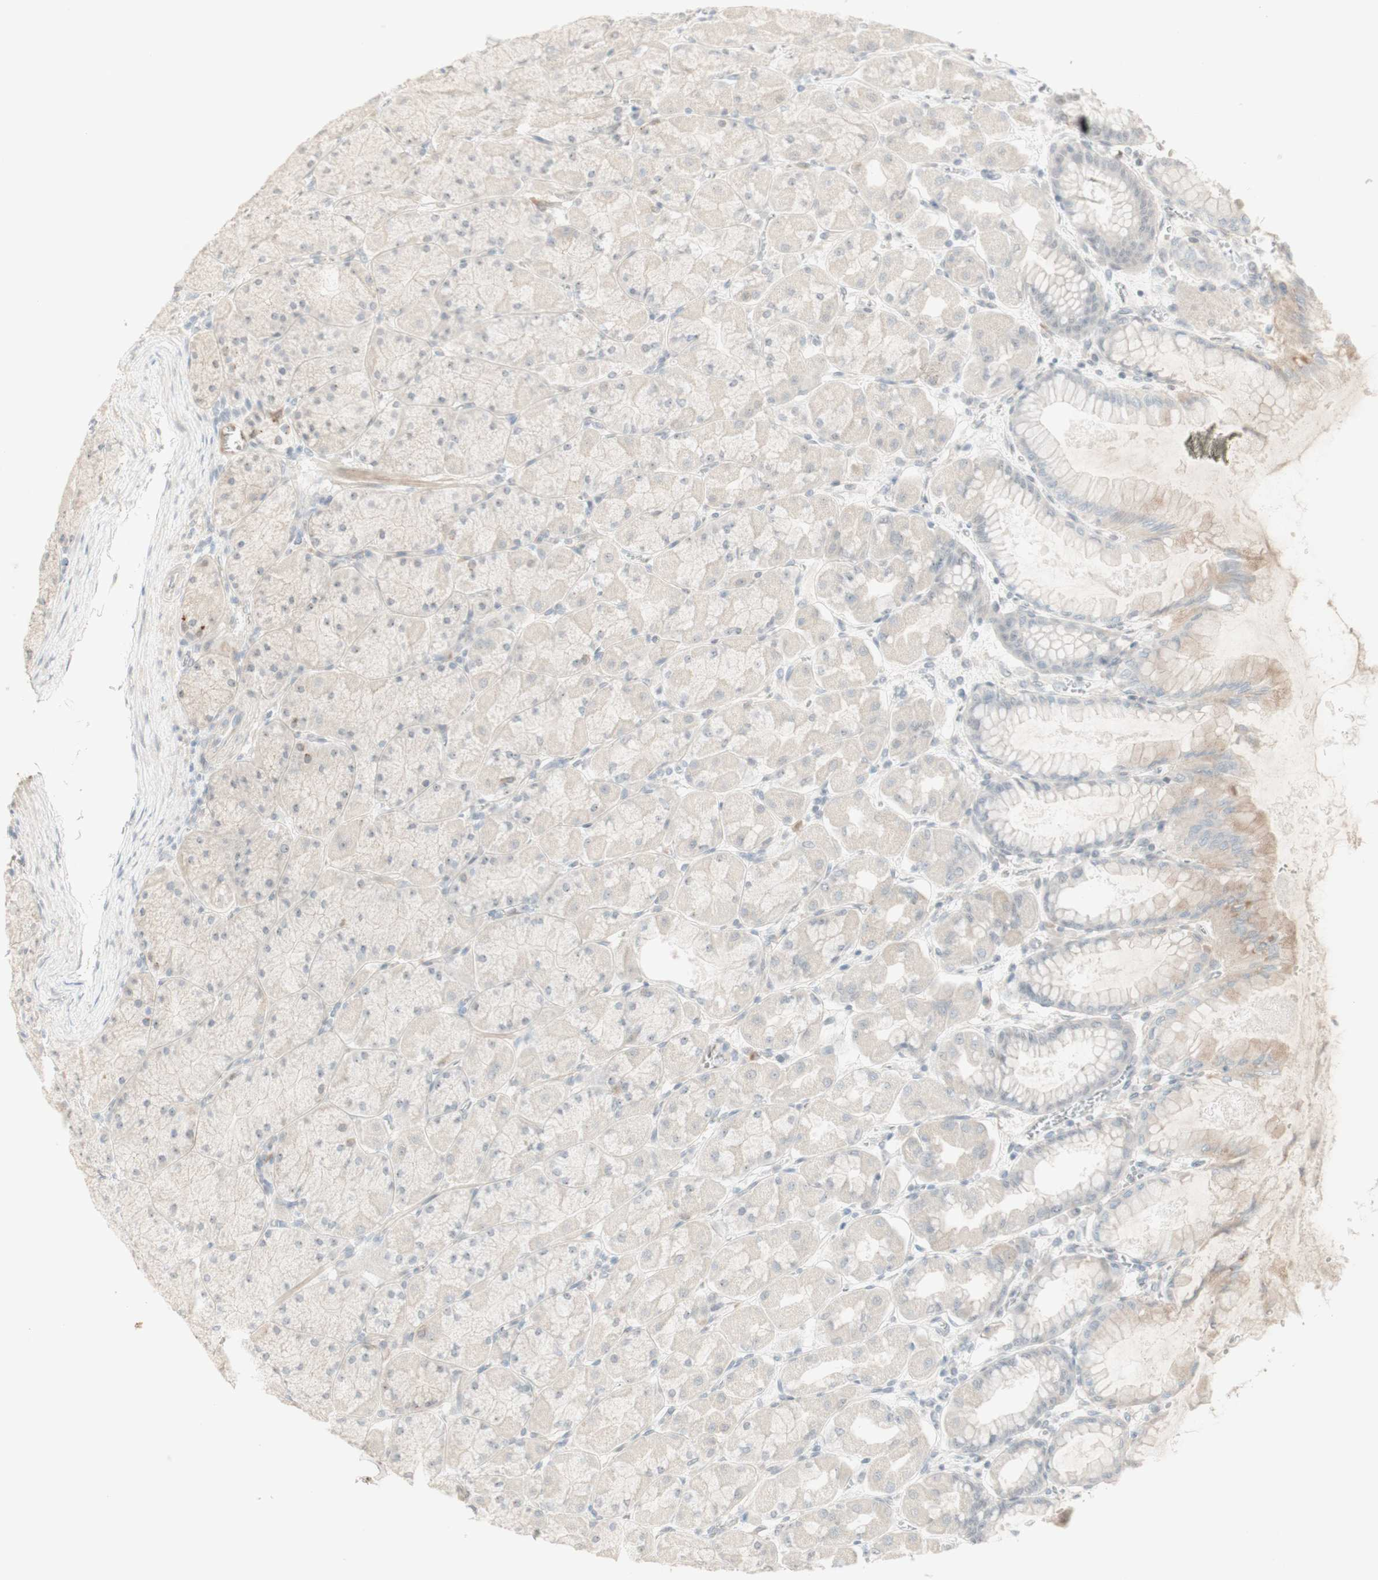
{"staining": {"intensity": "negative", "quantity": "none", "location": "none"}, "tissue": "stomach", "cell_type": "Glandular cells", "image_type": "normal", "snomed": [{"axis": "morphology", "description": "Normal tissue, NOS"}, {"axis": "topography", "description": "Stomach, upper"}], "caption": "Human stomach stained for a protein using immunohistochemistry (IHC) reveals no expression in glandular cells.", "gene": "PLCD4", "patient": {"sex": "female", "age": 56}}